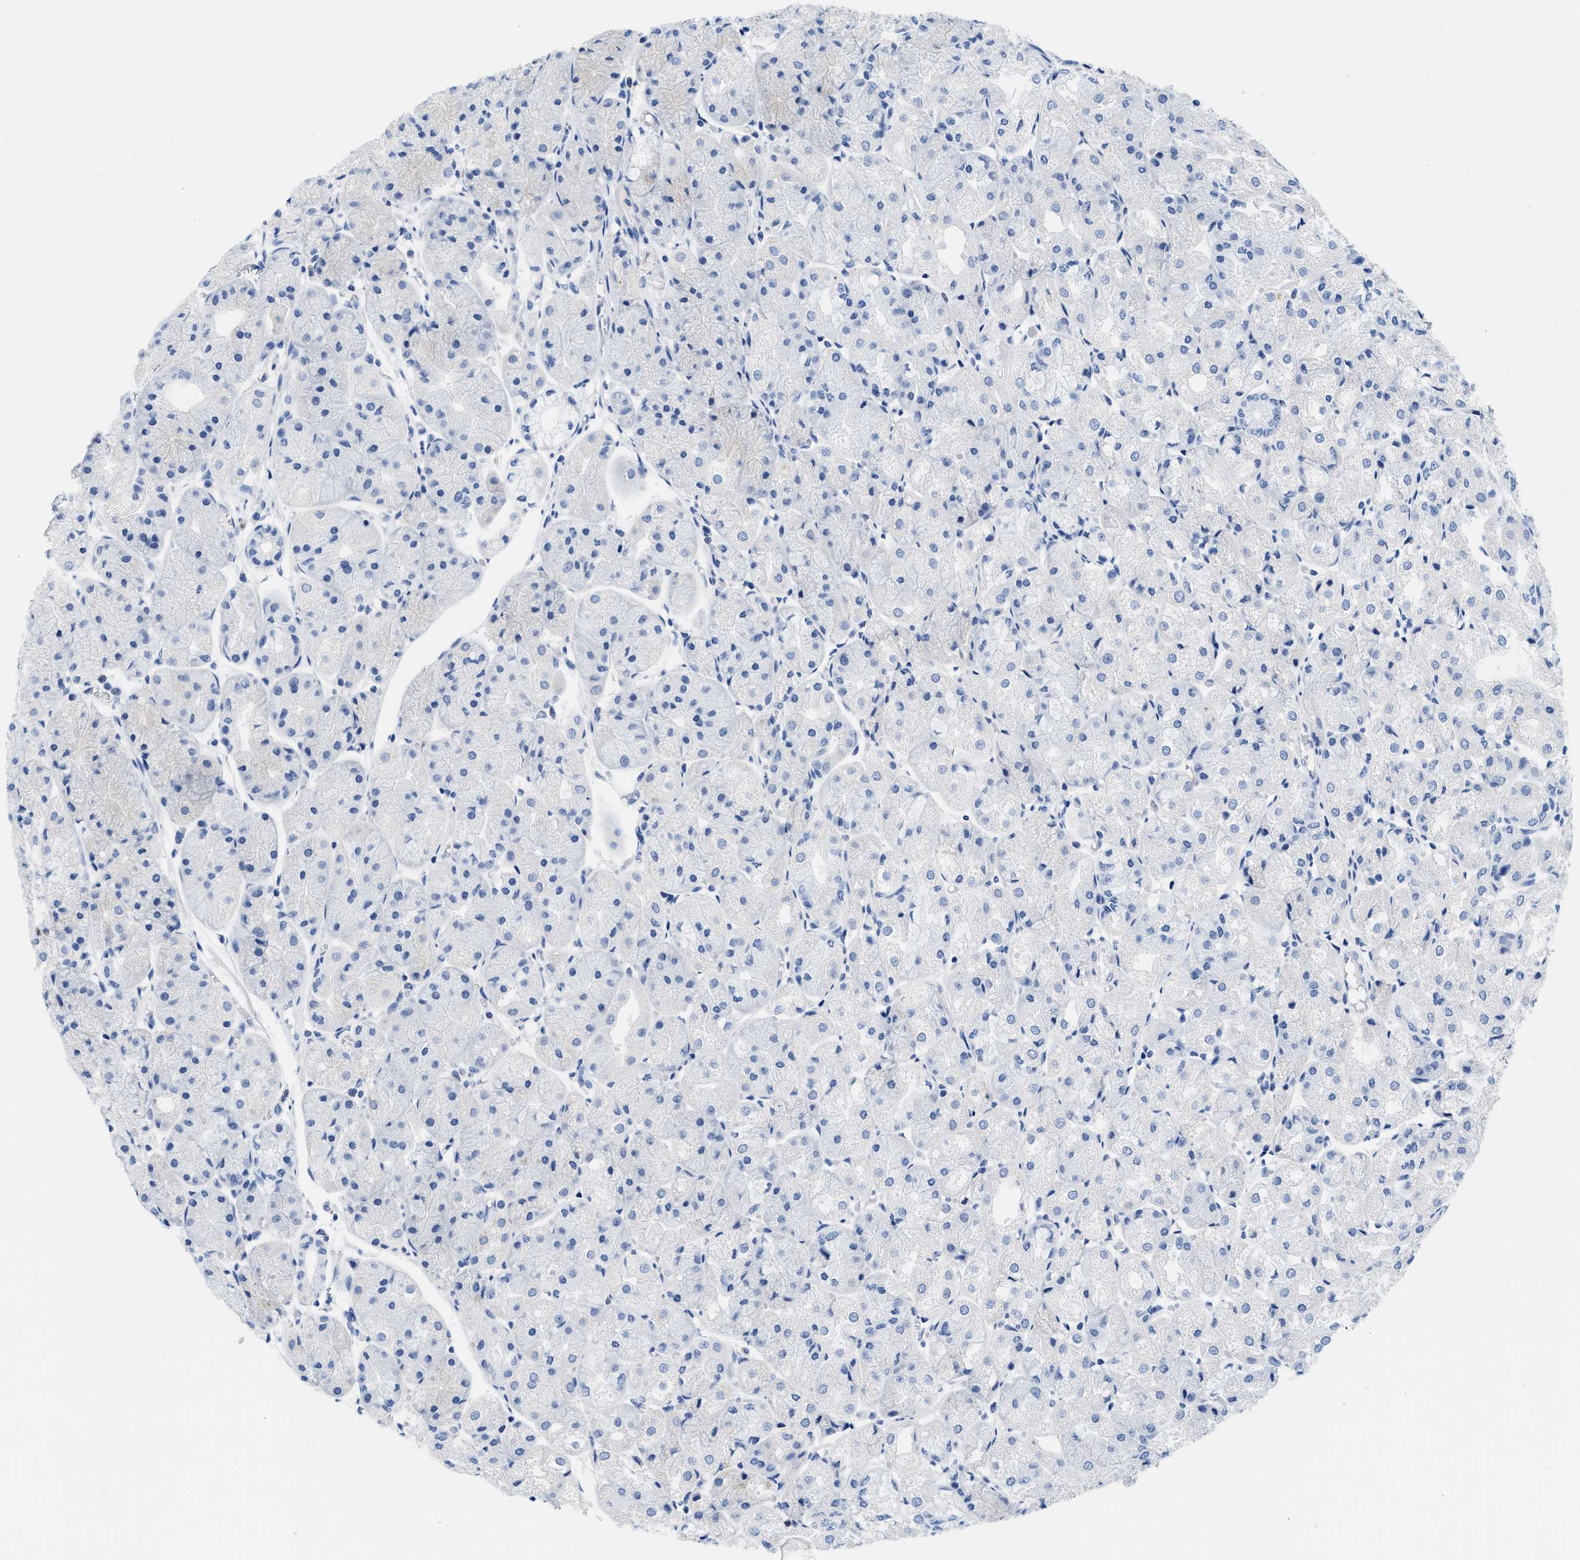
{"staining": {"intensity": "negative", "quantity": "none", "location": "none"}, "tissue": "stomach", "cell_type": "Glandular cells", "image_type": "normal", "snomed": [{"axis": "morphology", "description": "Normal tissue, NOS"}, {"axis": "topography", "description": "Stomach, upper"}], "caption": "The IHC image has no significant expression in glandular cells of stomach. Nuclei are stained in blue.", "gene": "CR1", "patient": {"sex": "male", "age": 72}}